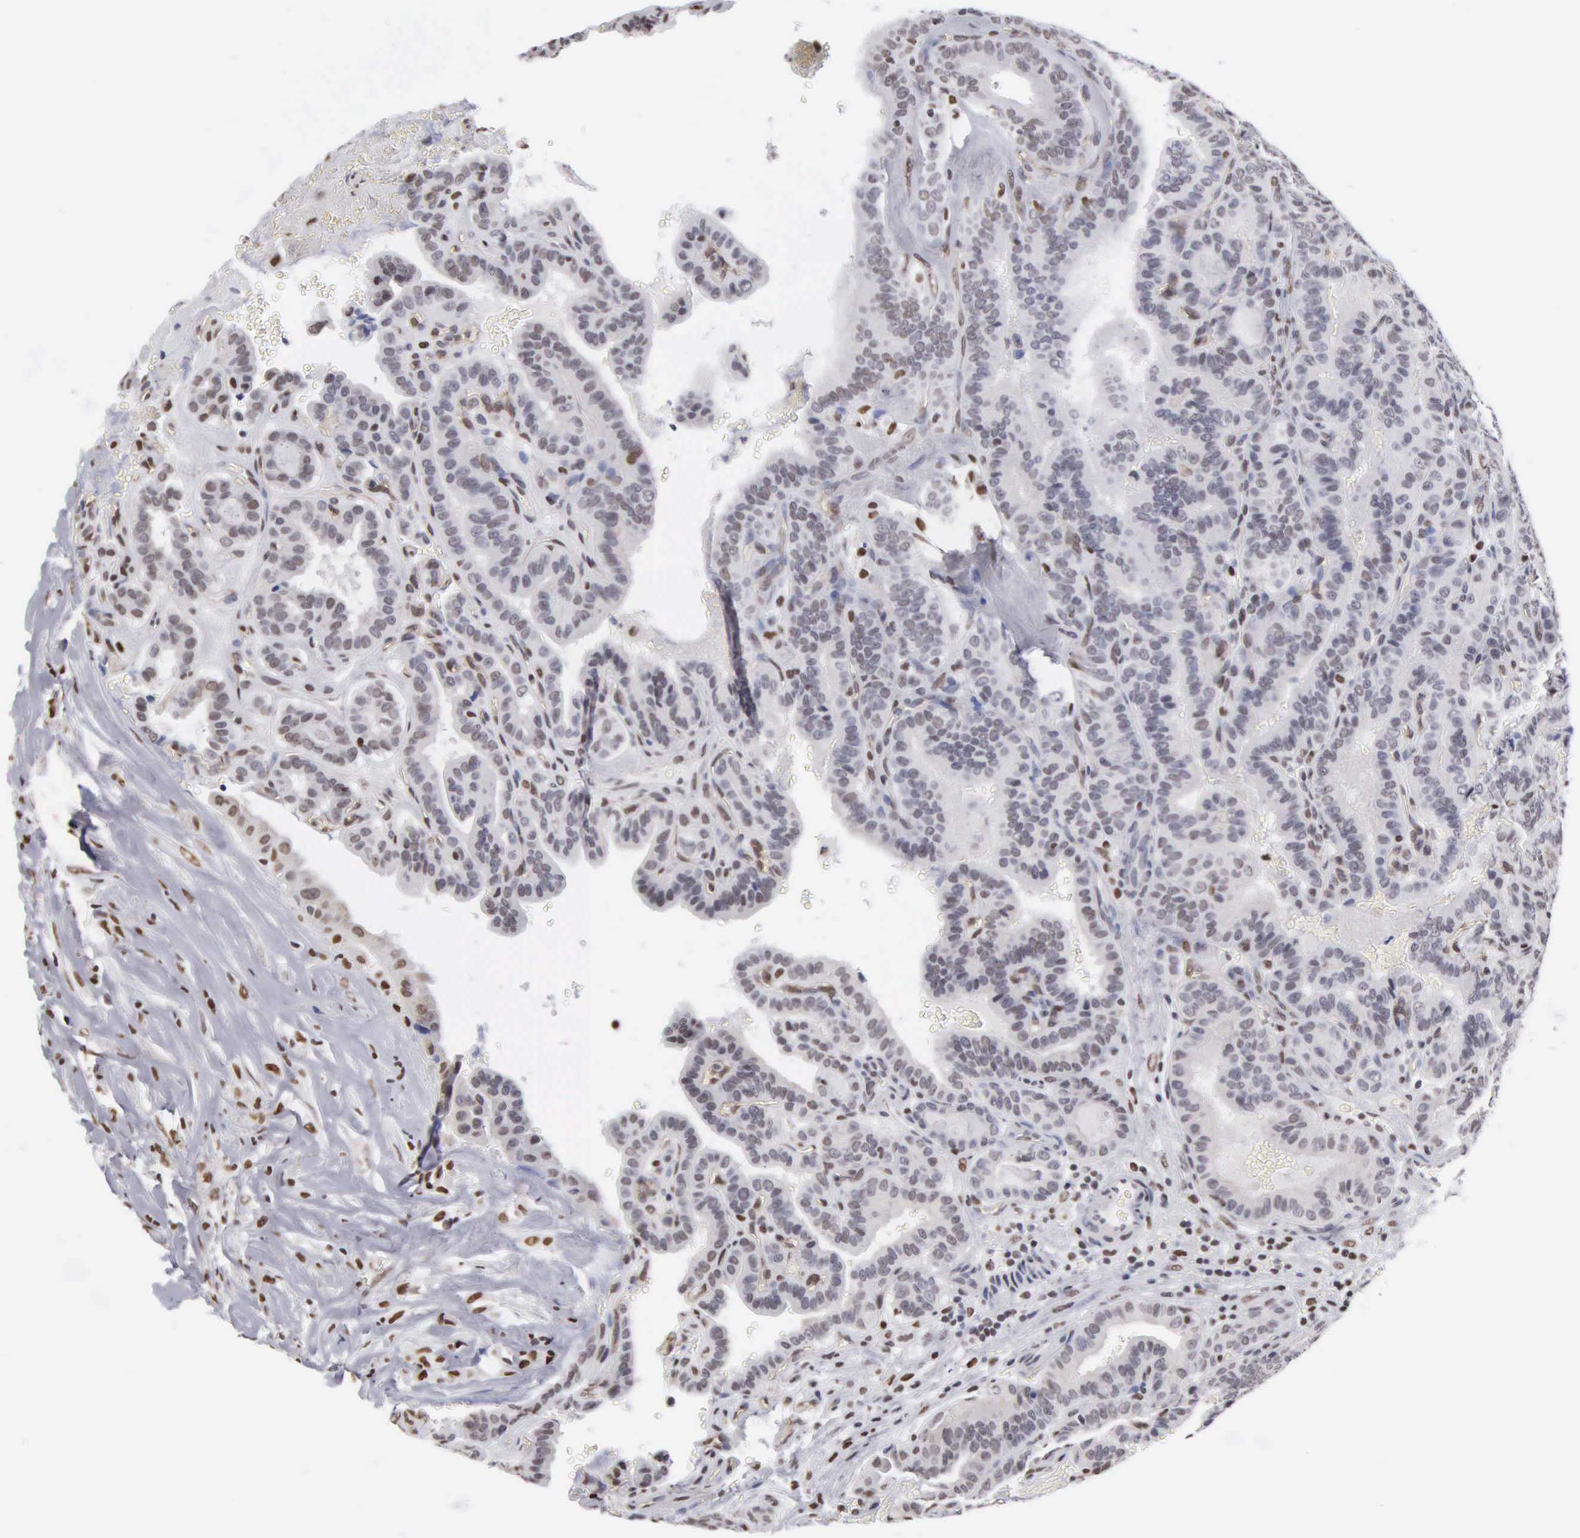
{"staining": {"intensity": "negative", "quantity": "none", "location": "none"}, "tissue": "thyroid cancer", "cell_type": "Tumor cells", "image_type": "cancer", "snomed": [{"axis": "morphology", "description": "Papillary adenocarcinoma, NOS"}, {"axis": "topography", "description": "Thyroid gland"}], "caption": "High magnification brightfield microscopy of thyroid cancer stained with DAB (brown) and counterstained with hematoxylin (blue): tumor cells show no significant positivity.", "gene": "CCNG1", "patient": {"sex": "male", "age": 87}}